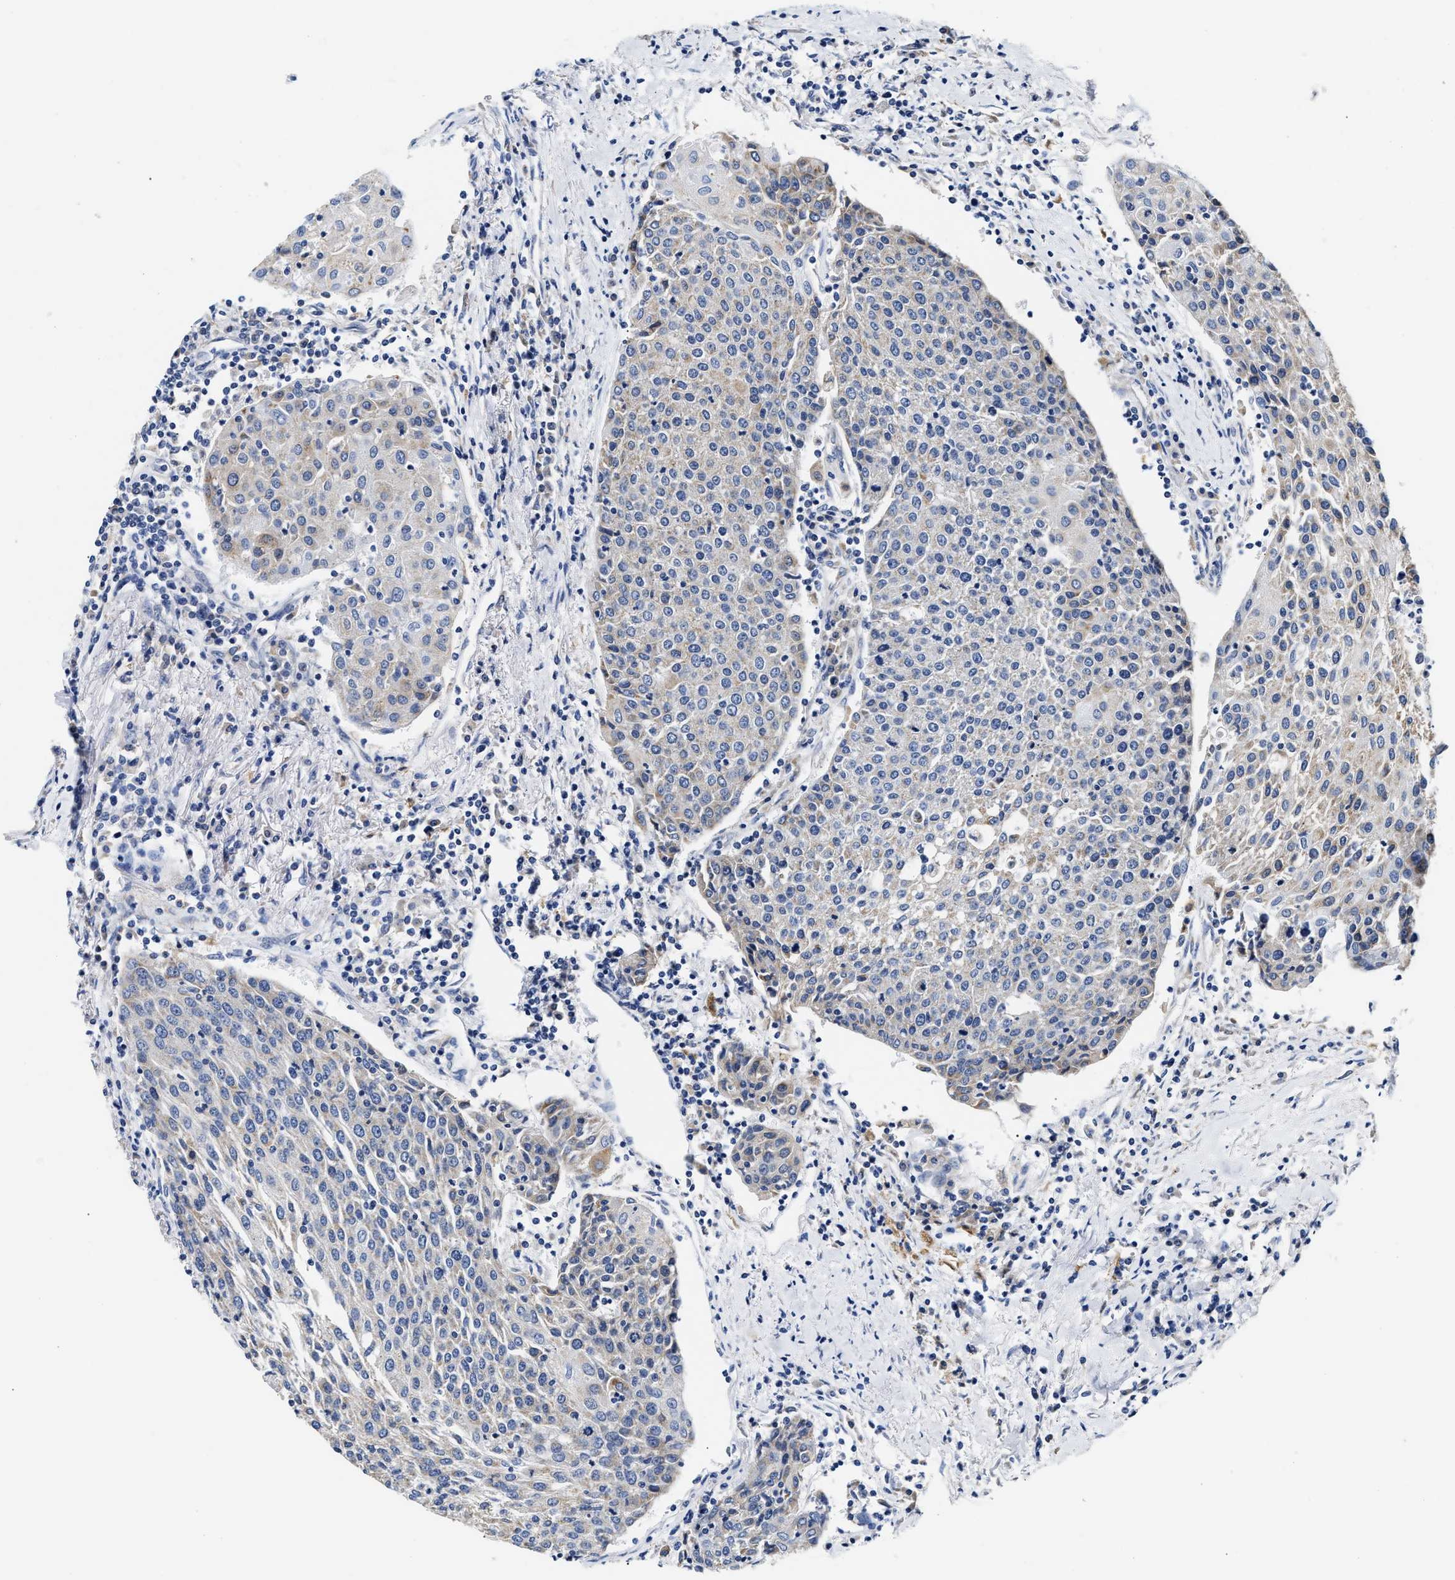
{"staining": {"intensity": "weak", "quantity": ">75%", "location": "cytoplasmic/membranous"}, "tissue": "urothelial cancer", "cell_type": "Tumor cells", "image_type": "cancer", "snomed": [{"axis": "morphology", "description": "Urothelial carcinoma, High grade"}, {"axis": "topography", "description": "Urinary bladder"}], "caption": "Immunohistochemistry (DAB (3,3'-diaminobenzidine)) staining of high-grade urothelial carcinoma exhibits weak cytoplasmic/membranous protein staining in approximately >75% of tumor cells. The staining is performed using DAB brown chromogen to label protein expression. The nuclei are counter-stained blue using hematoxylin.", "gene": "ACADVL", "patient": {"sex": "female", "age": 85}}